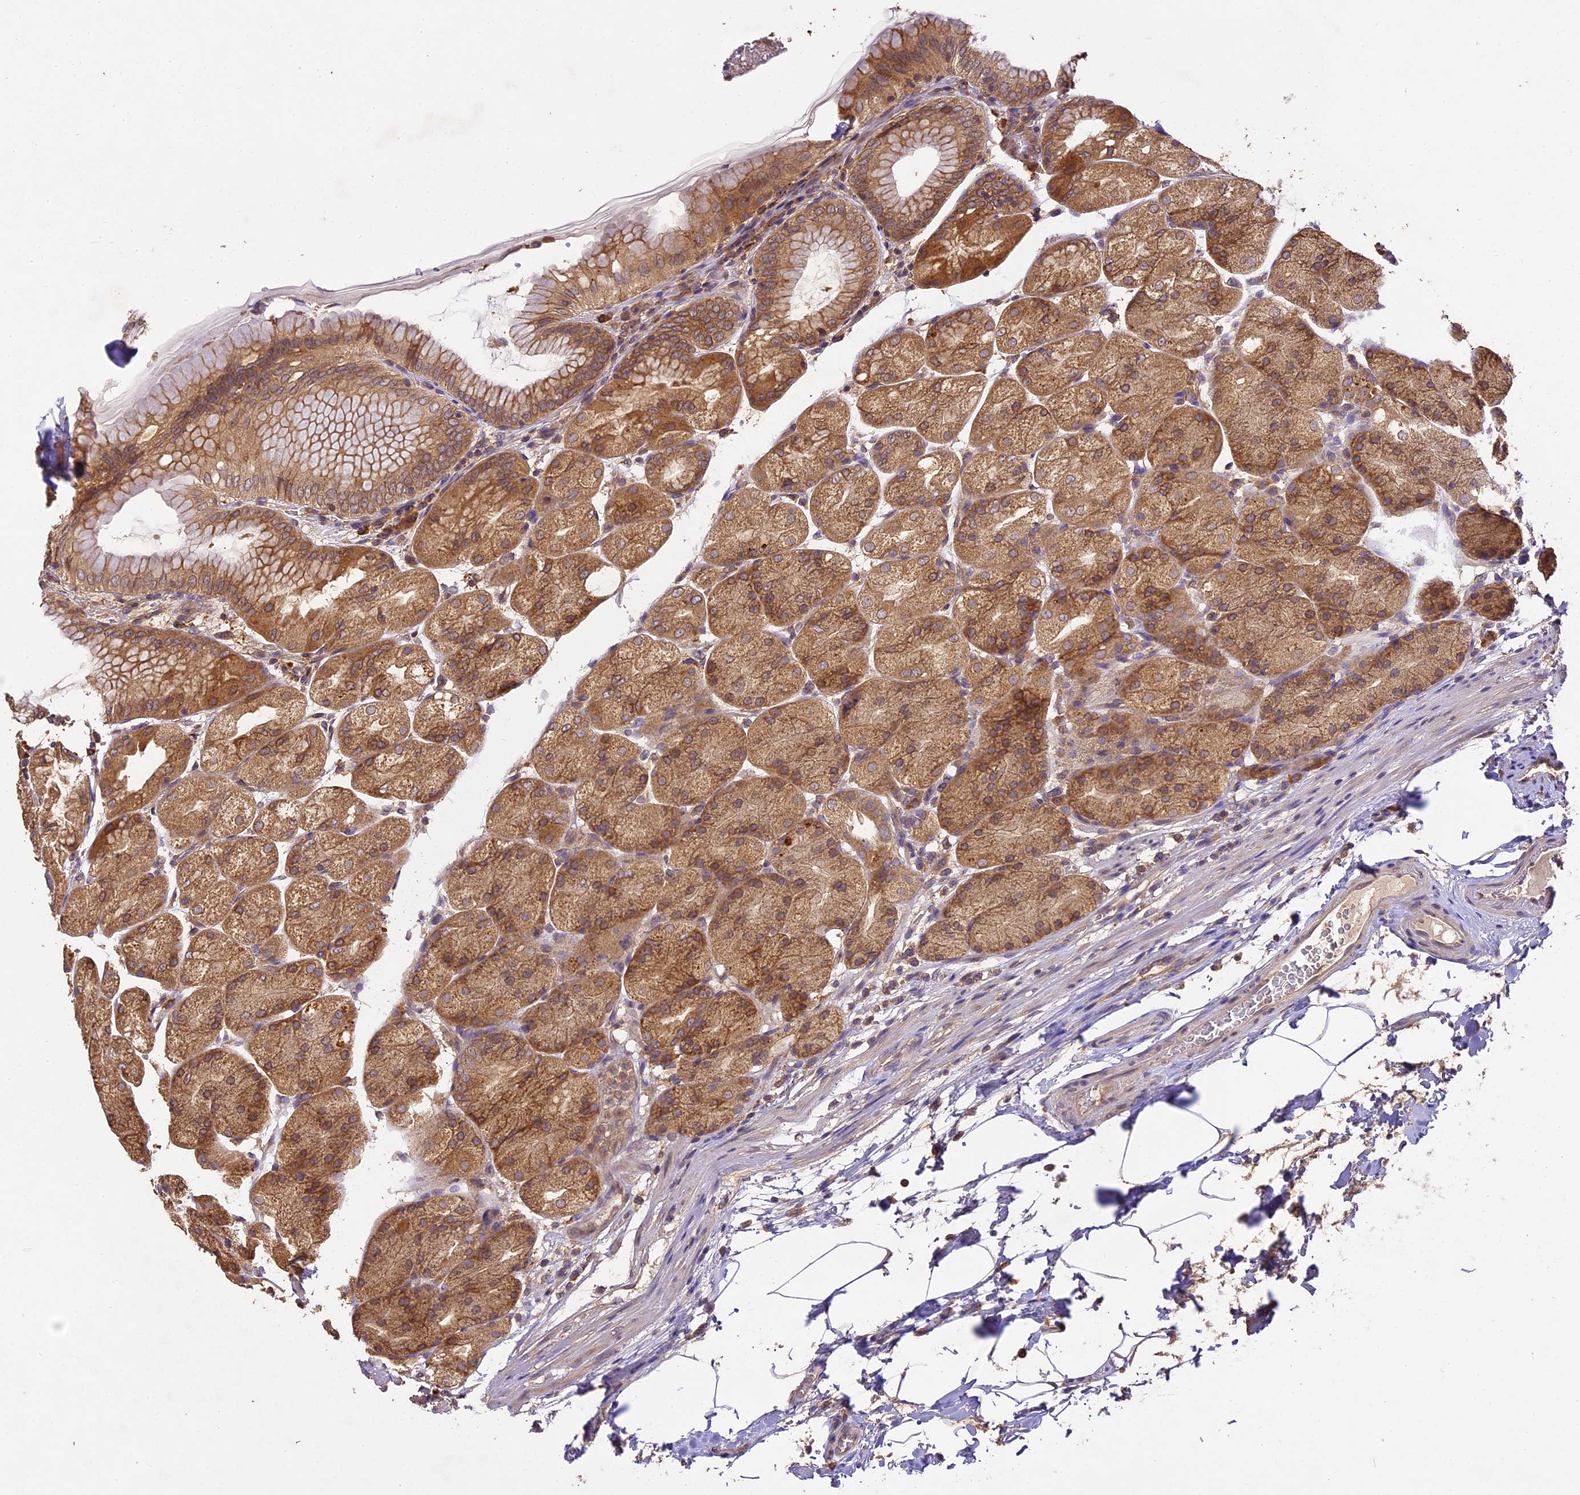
{"staining": {"intensity": "moderate", "quantity": ">75%", "location": "cytoplasmic/membranous"}, "tissue": "stomach", "cell_type": "Glandular cells", "image_type": "normal", "snomed": [{"axis": "morphology", "description": "Normal tissue, NOS"}, {"axis": "topography", "description": "Stomach, upper"}, {"axis": "topography", "description": "Stomach, lower"}], "caption": "Moderate cytoplasmic/membranous expression for a protein is appreciated in about >75% of glandular cells of benign stomach using immunohistochemistry (IHC).", "gene": "BRAP", "patient": {"sex": "male", "age": 62}}